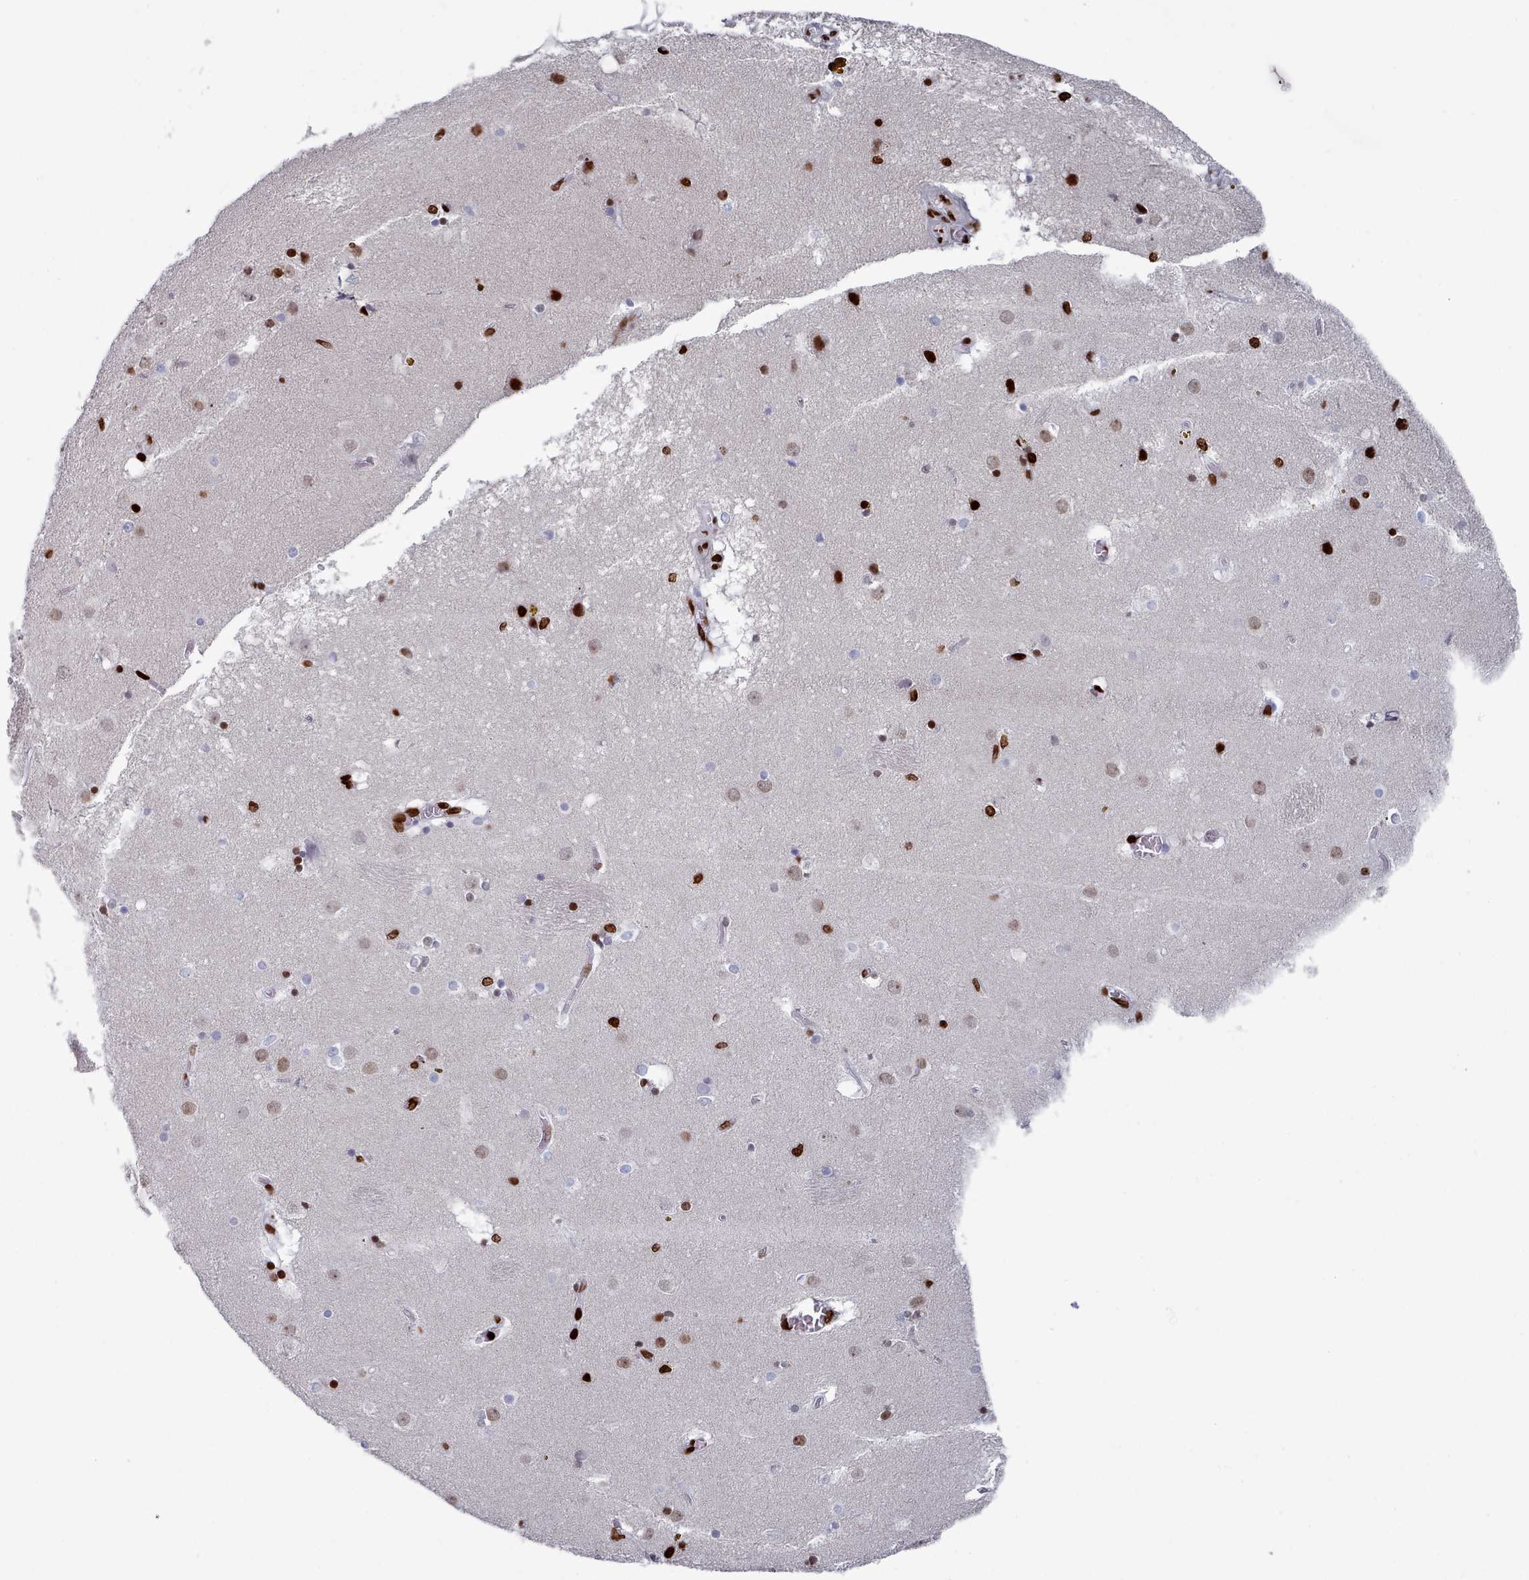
{"staining": {"intensity": "strong", "quantity": "25%-75%", "location": "nuclear"}, "tissue": "caudate", "cell_type": "Glial cells", "image_type": "normal", "snomed": [{"axis": "morphology", "description": "Normal tissue, NOS"}, {"axis": "topography", "description": "Lateral ventricle wall"}], "caption": "A brown stain labels strong nuclear staining of a protein in glial cells of benign caudate.", "gene": "PCDHB11", "patient": {"sex": "male", "age": 70}}